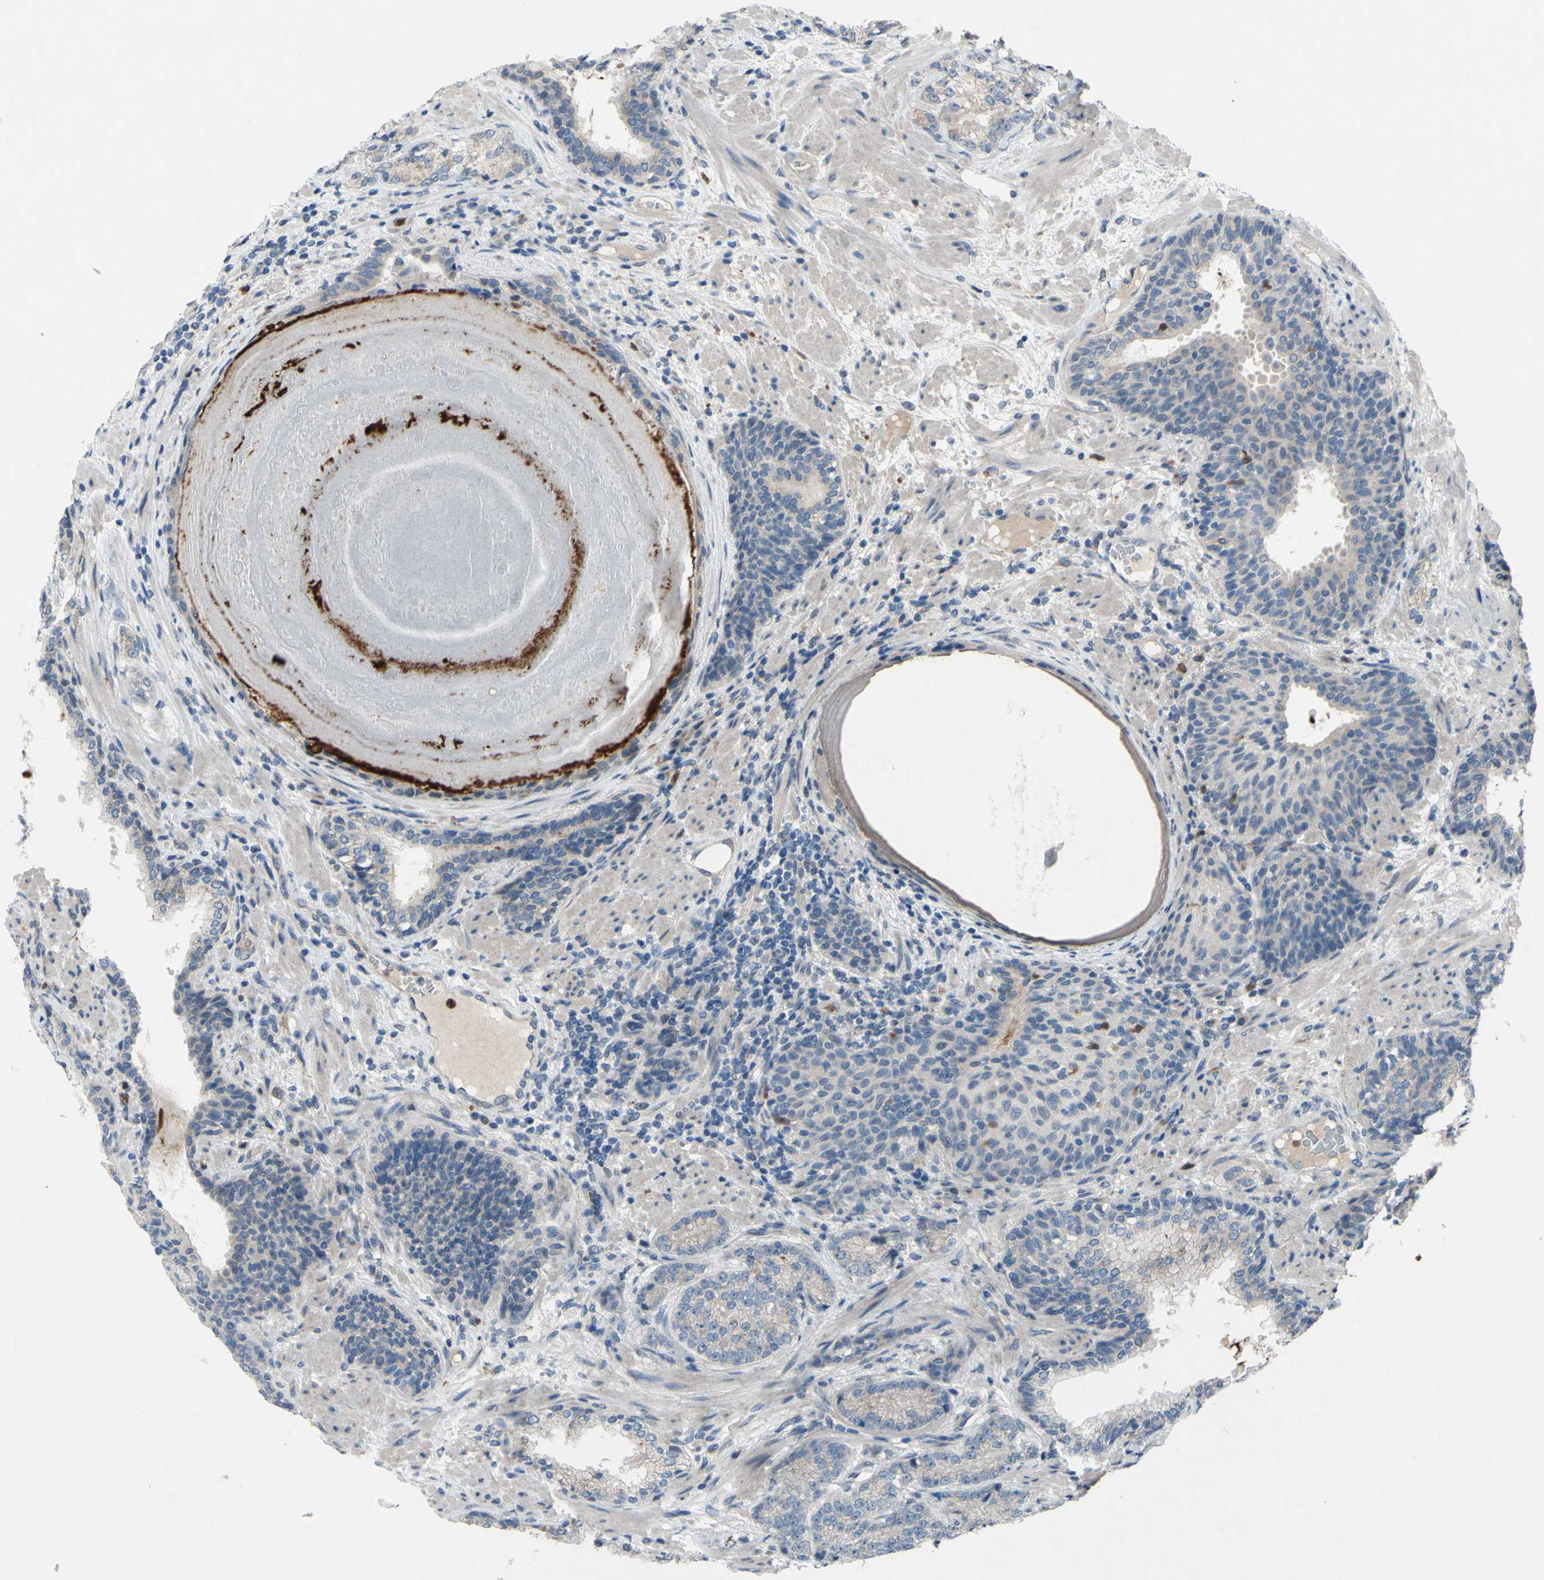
{"staining": {"intensity": "weak", "quantity": ">75%", "location": "cytoplasmic/membranous"}, "tissue": "prostate cancer", "cell_type": "Tumor cells", "image_type": "cancer", "snomed": [{"axis": "morphology", "description": "Adenocarcinoma, High grade"}, {"axis": "topography", "description": "Prostate"}], "caption": "Weak cytoplasmic/membranous protein positivity is seen in approximately >75% of tumor cells in prostate cancer (adenocarcinoma (high-grade)). Nuclei are stained in blue.", "gene": "GRAMD2B", "patient": {"sex": "male", "age": 61}}